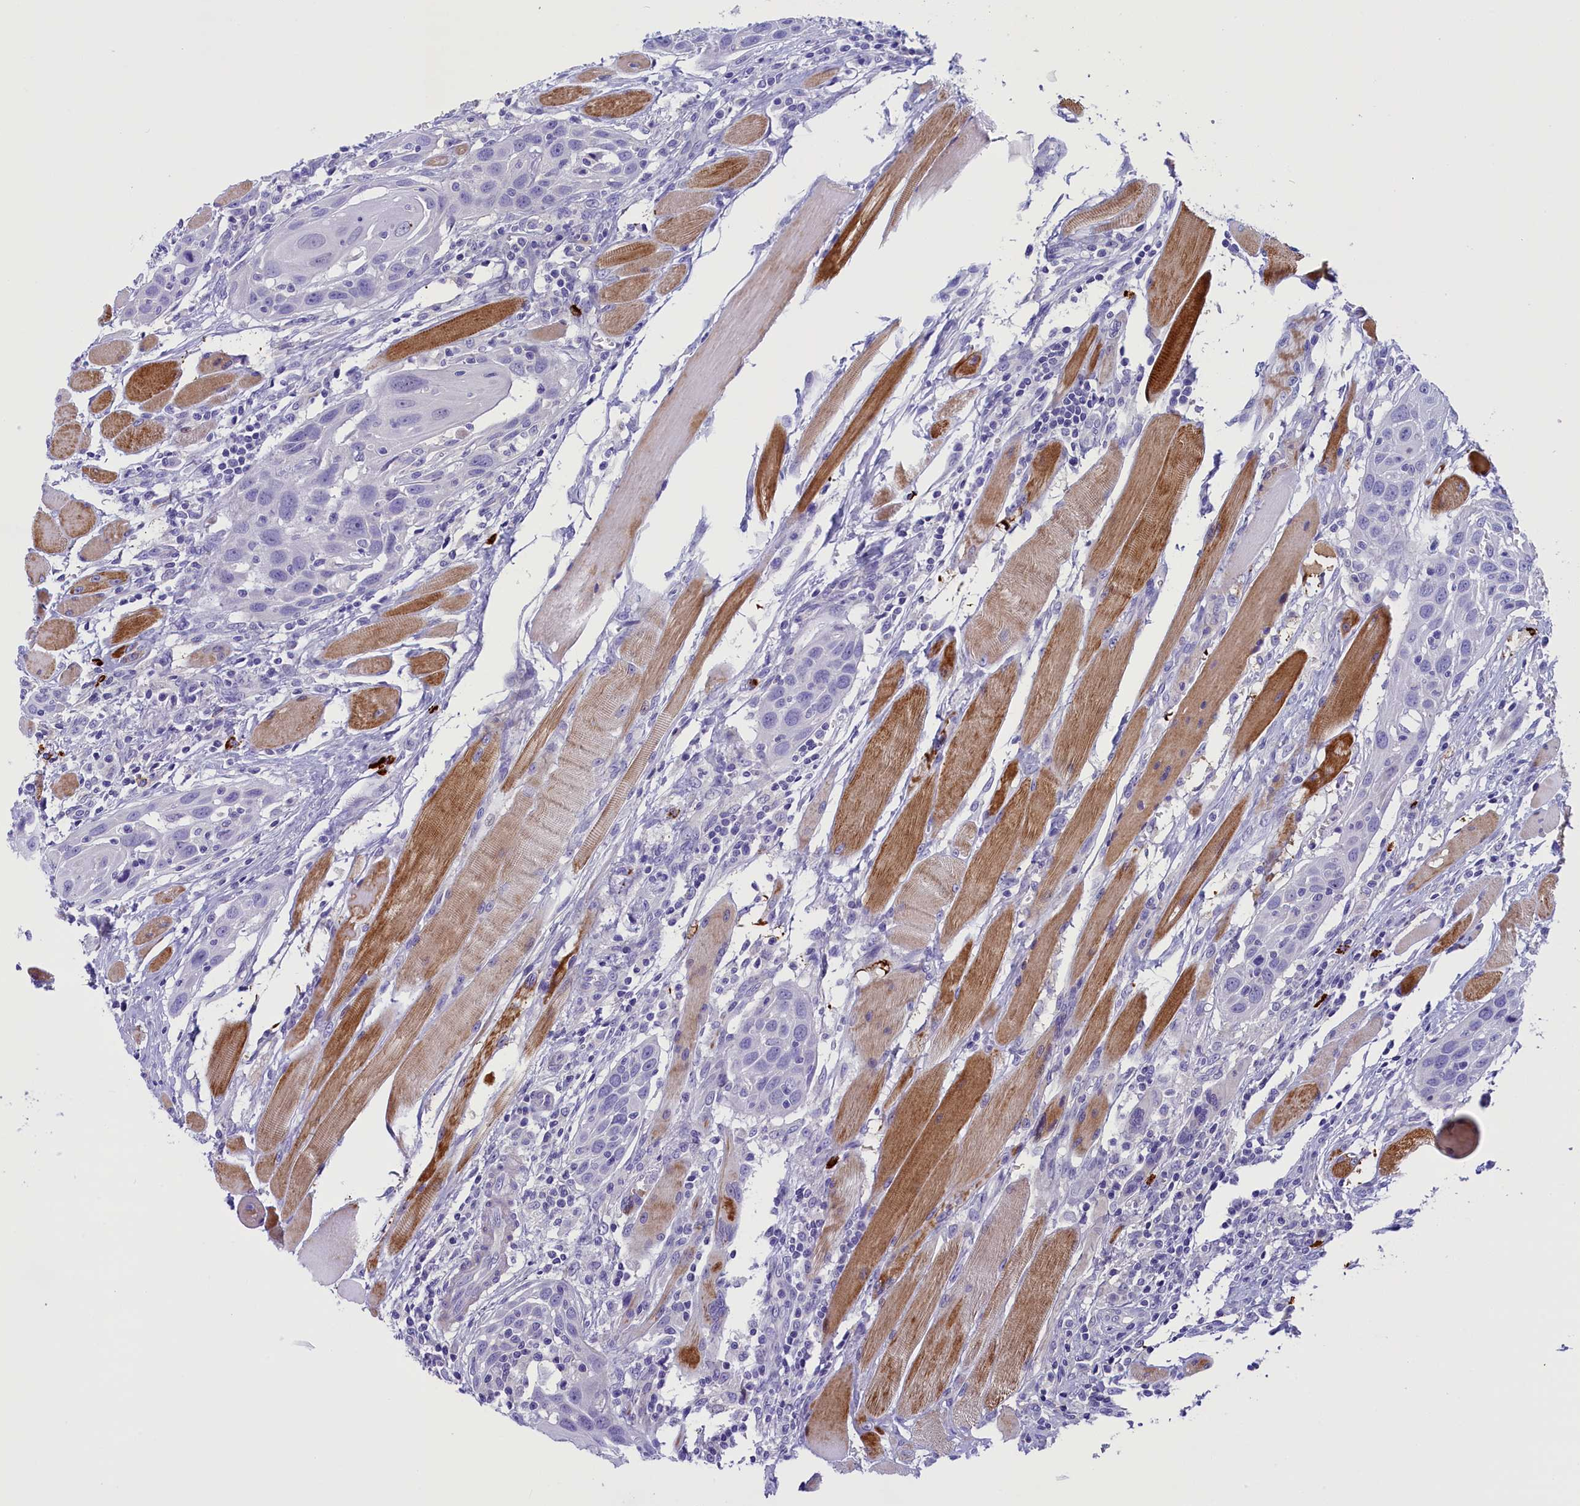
{"staining": {"intensity": "negative", "quantity": "none", "location": "none"}, "tissue": "head and neck cancer", "cell_type": "Tumor cells", "image_type": "cancer", "snomed": [{"axis": "morphology", "description": "Squamous cell carcinoma, NOS"}, {"axis": "topography", "description": "Oral tissue"}, {"axis": "topography", "description": "Head-Neck"}], "caption": "This is a micrograph of IHC staining of head and neck squamous cell carcinoma, which shows no expression in tumor cells.", "gene": "RTTN", "patient": {"sex": "female", "age": 50}}